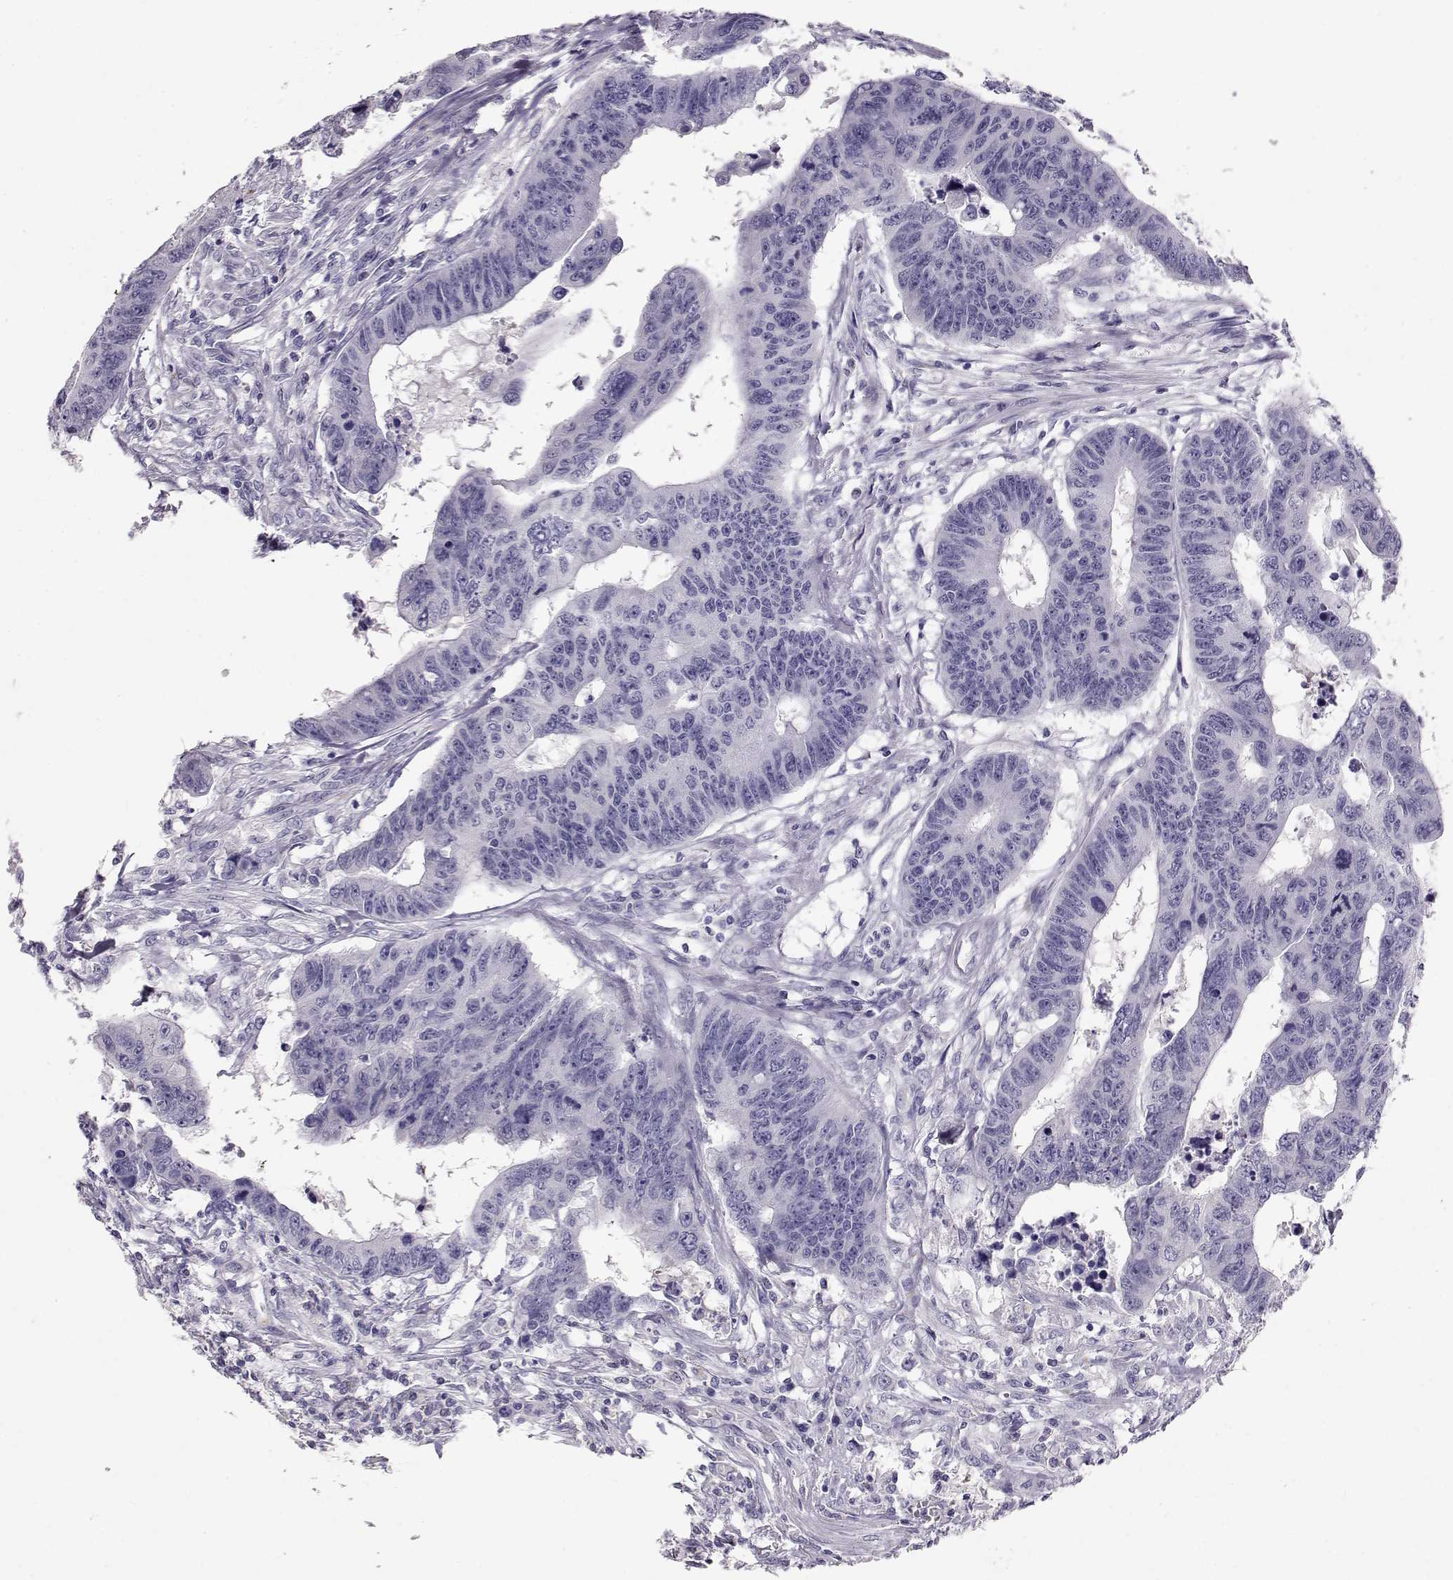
{"staining": {"intensity": "negative", "quantity": "none", "location": "none"}, "tissue": "colorectal cancer", "cell_type": "Tumor cells", "image_type": "cancer", "snomed": [{"axis": "morphology", "description": "Adenocarcinoma, NOS"}, {"axis": "topography", "description": "Rectum"}], "caption": "The photomicrograph reveals no significant expression in tumor cells of colorectal adenocarcinoma.", "gene": "RD3", "patient": {"sex": "female", "age": 85}}